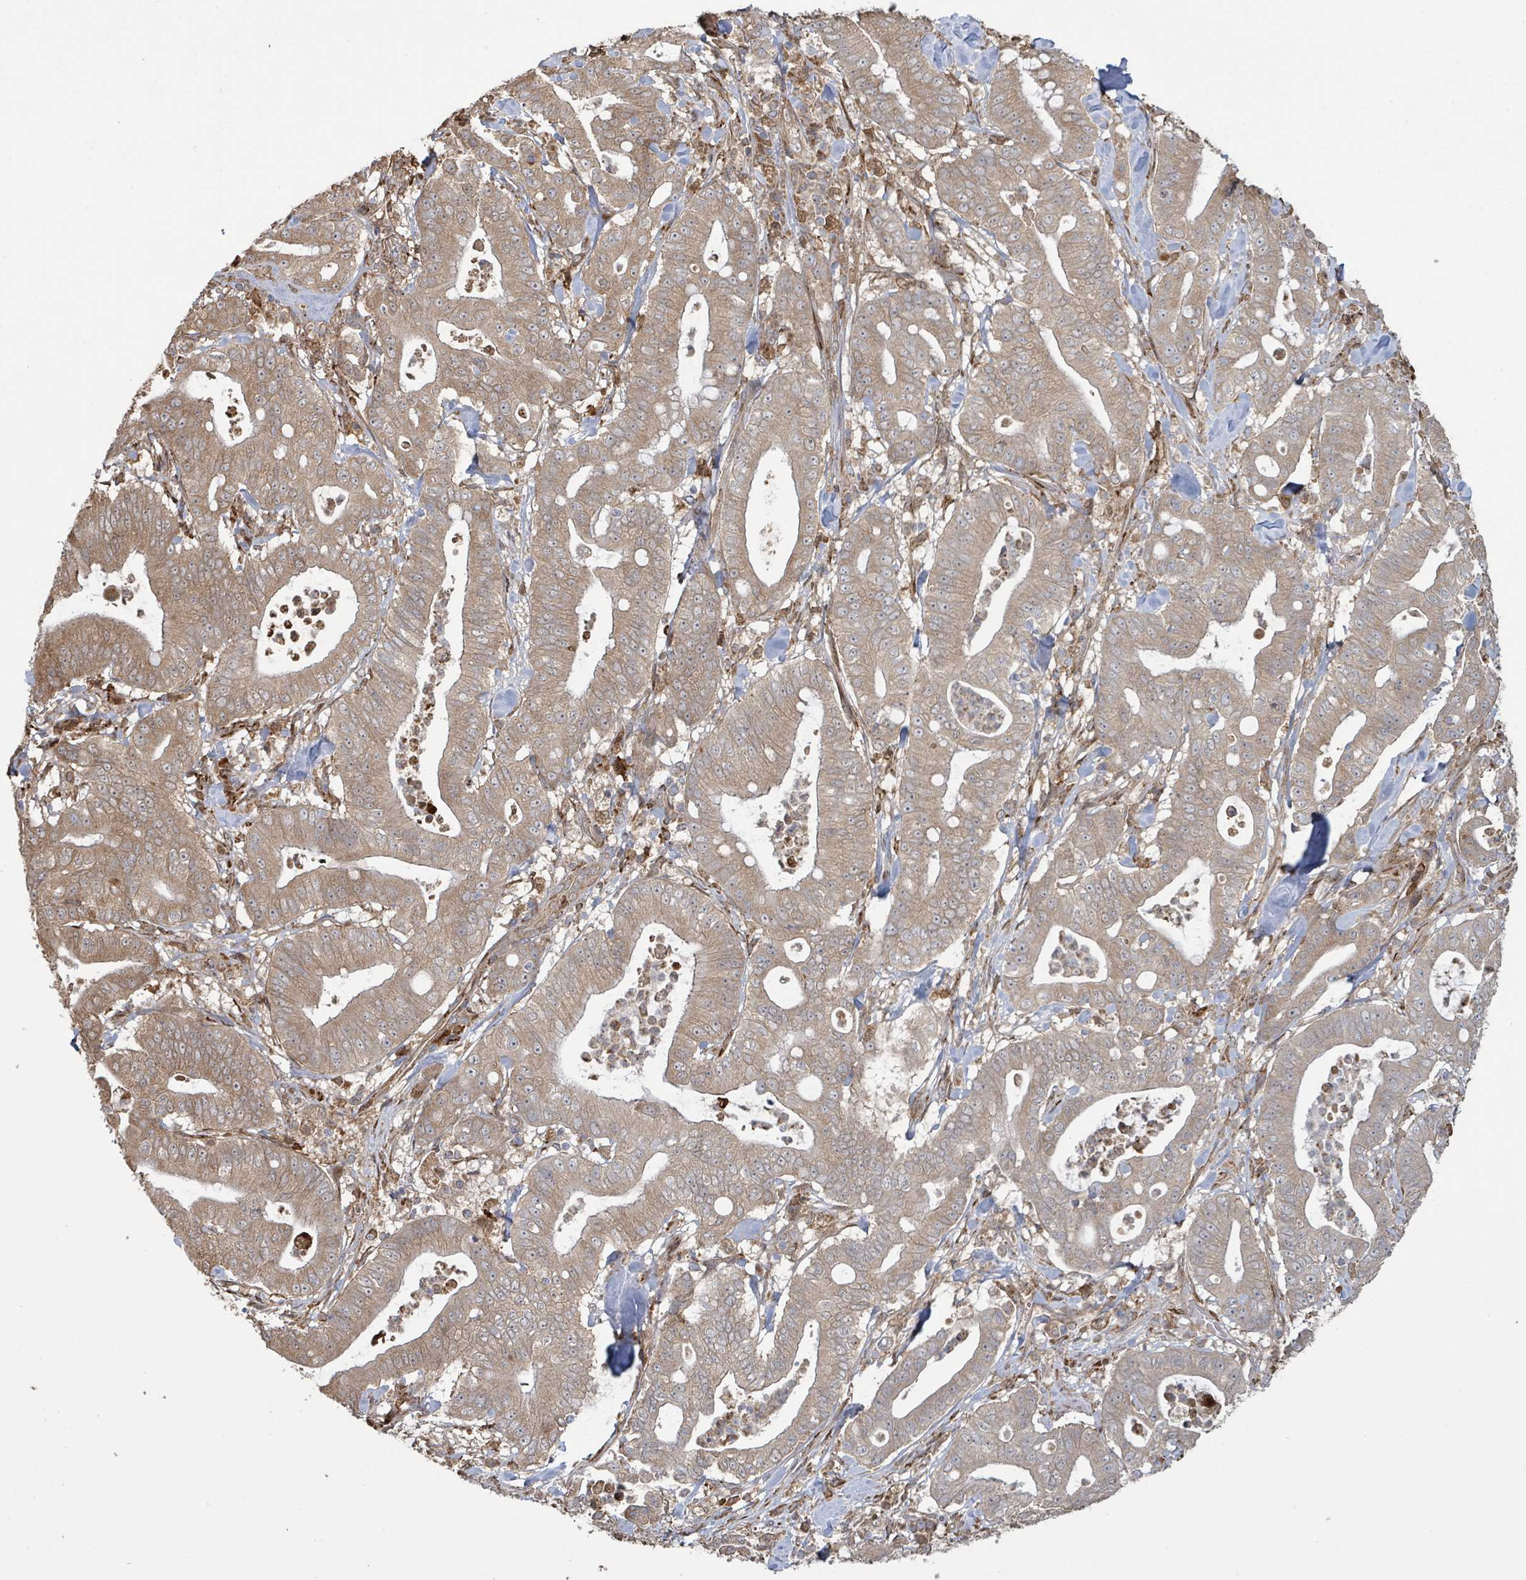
{"staining": {"intensity": "moderate", "quantity": ">75%", "location": "cytoplasmic/membranous"}, "tissue": "pancreatic cancer", "cell_type": "Tumor cells", "image_type": "cancer", "snomed": [{"axis": "morphology", "description": "Adenocarcinoma, NOS"}, {"axis": "topography", "description": "Pancreas"}], "caption": "The immunohistochemical stain highlights moderate cytoplasmic/membranous staining in tumor cells of pancreatic adenocarcinoma tissue.", "gene": "ARPIN", "patient": {"sex": "male", "age": 71}}